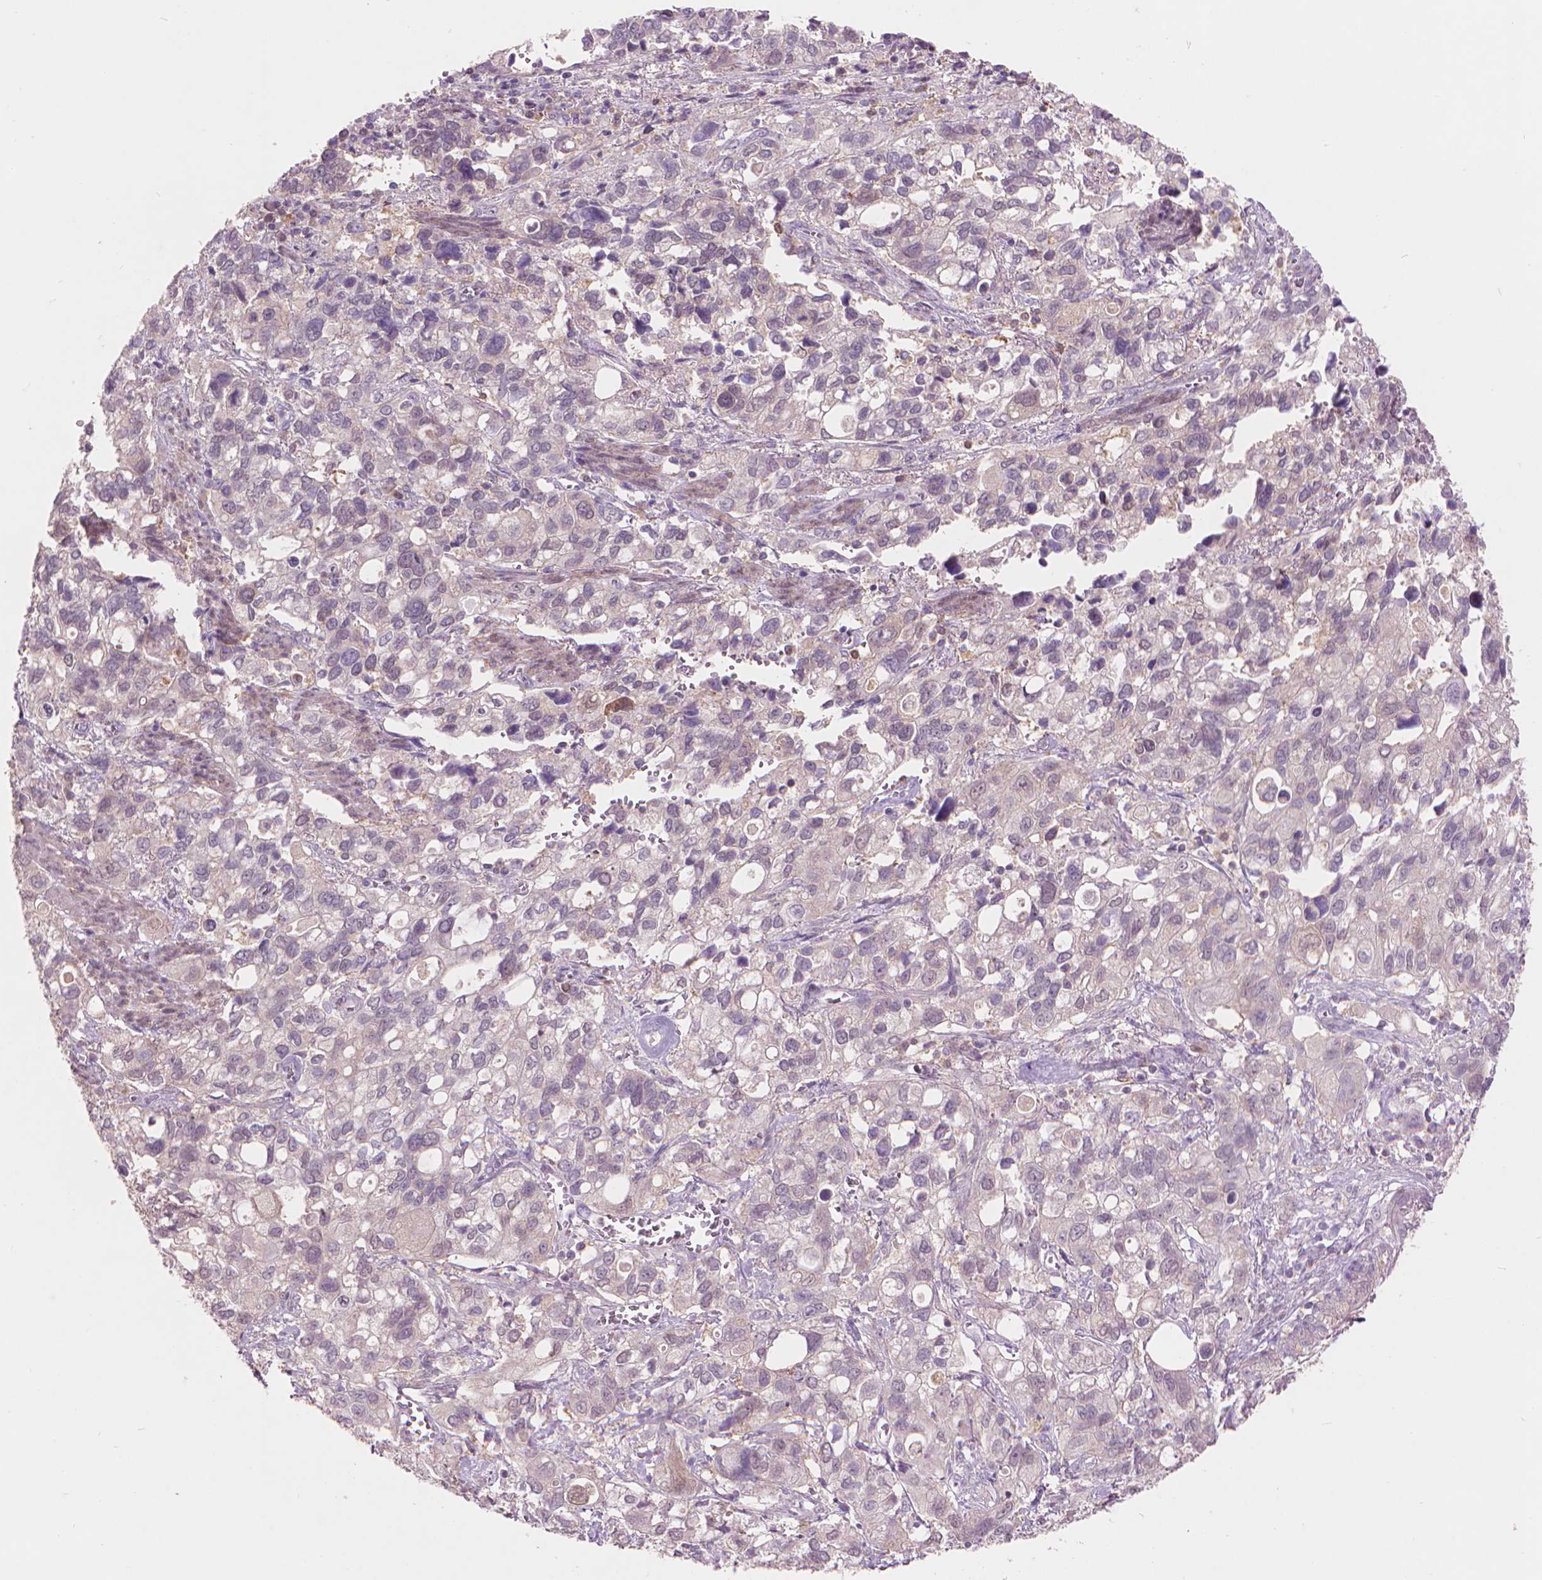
{"staining": {"intensity": "negative", "quantity": "none", "location": "none"}, "tissue": "stomach cancer", "cell_type": "Tumor cells", "image_type": "cancer", "snomed": [{"axis": "morphology", "description": "Adenocarcinoma, NOS"}, {"axis": "topography", "description": "Stomach, upper"}], "caption": "Tumor cells show no significant protein staining in adenocarcinoma (stomach).", "gene": "ENO2", "patient": {"sex": "female", "age": 81}}